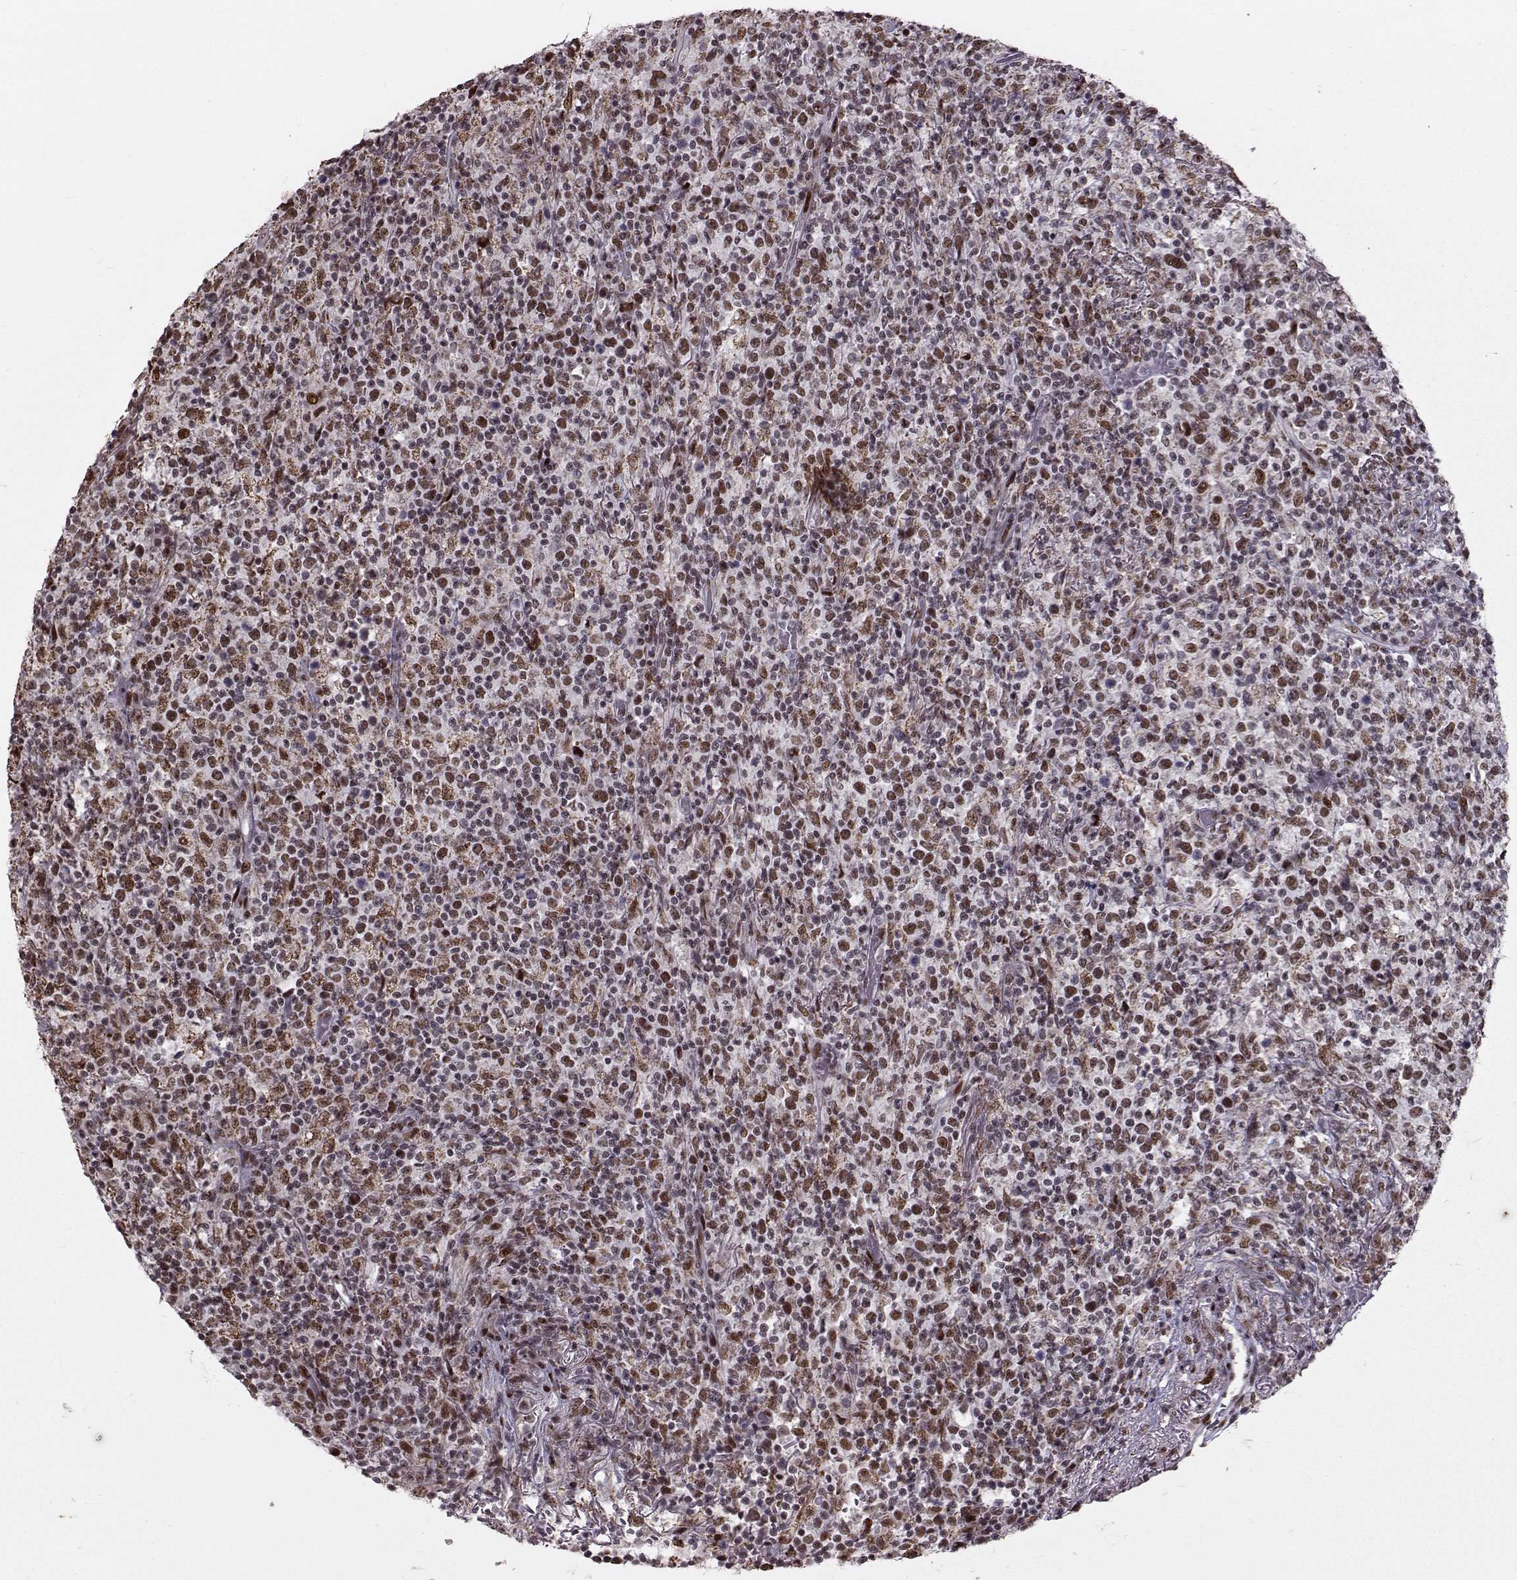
{"staining": {"intensity": "strong", "quantity": ">75%", "location": "nuclear"}, "tissue": "lymphoma", "cell_type": "Tumor cells", "image_type": "cancer", "snomed": [{"axis": "morphology", "description": "Malignant lymphoma, non-Hodgkin's type, High grade"}, {"axis": "topography", "description": "Lung"}], "caption": "This is a photomicrograph of immunohistochemistry (IHC) staining of high-grade malignant lymphoma, non-Hodgkin's type, which shows strong staining in the nuclear of tumor cells.", "gene": "SNAPC2", "patient": {"sex": "male", "age": 79}}